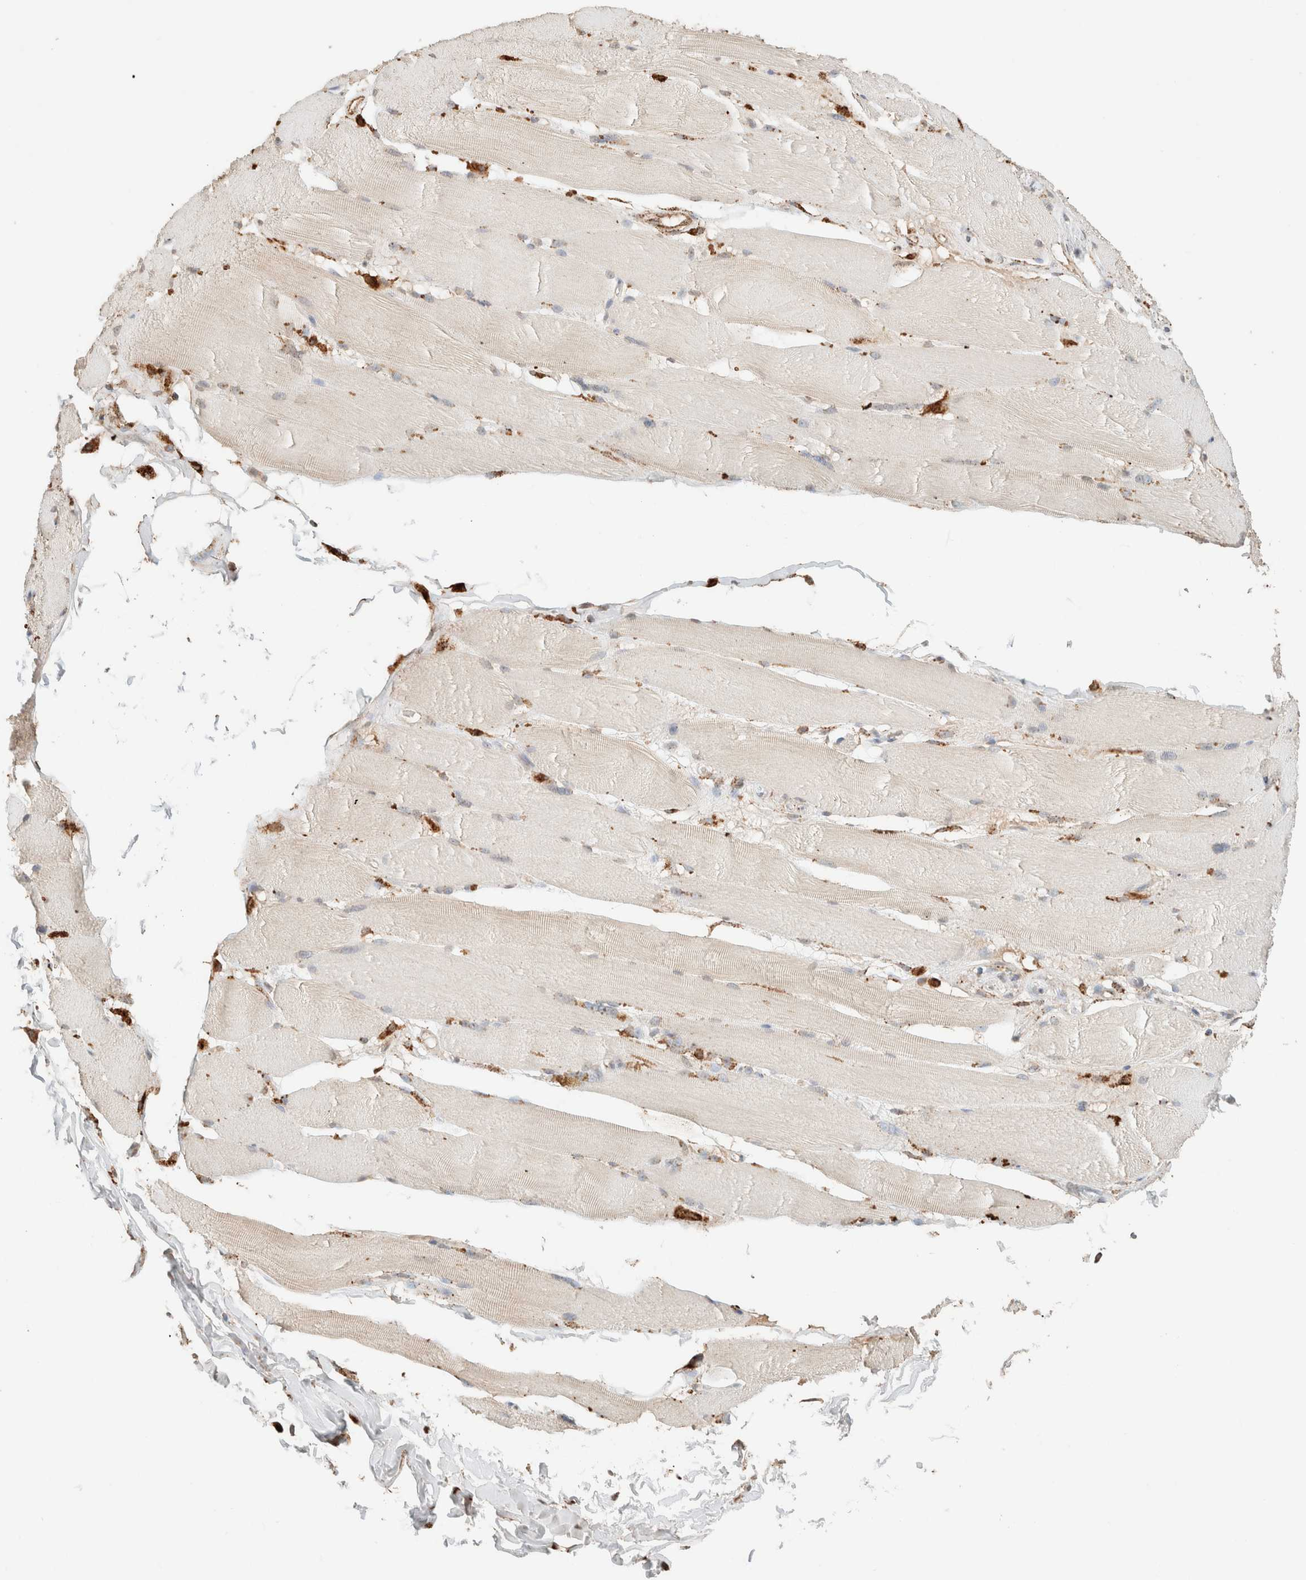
{"staining": {"intensity": "negative", "quantity": "none", "location": "none"}, "tissue": "skeletal muscle", "cell_type": "Myocytes", "image_type": "normal", "snomed": [{"axis": "morphology", "description": "Normal tissue, NOS"}, {"axis": "topography", "description": "Skin"}, {"axis": "topography", "description": "Skeletal muscle"}], "caption": "IHC histopathology image of unremarkable skeletal muscle: skeletal muscle stained with DAB (3,3'-diaminobenzidine) reveals no significant protein positivity in myocytes.", "gene": "CTSC", "patient": {"sex": "male", "age": 83}}